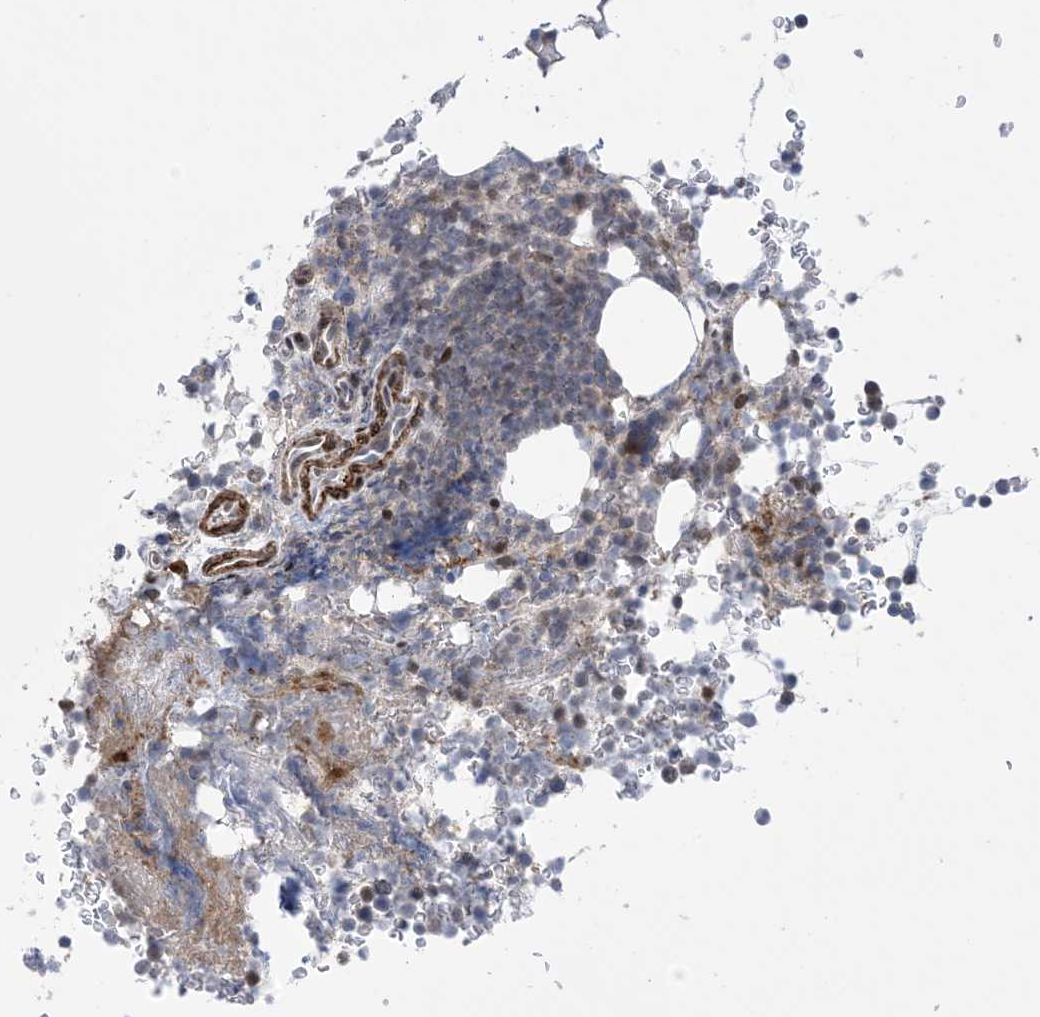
{"staining": {"intensity": "moderate", "quantity": "<25%", "location": "cytoplasmic/membranous"}, "tissue": "bone marrow", "cell_type": "Hematopoietic cells", "image_type": "normal", "snomed": [{"axis": "morphology", "description": "Normal tissue, NOS"}, {"axis": "topography", "description": "Bone marrow"}], "caption": "Immunohistochemistry (DAB) staining of benign human bone marrow exhibits moderate cytoplasmic/membranous protein staining in approximately <25% of hematopoietic cells. The staining was performed using DAB (3,3'-diaminobenzidine), with brown indicating positive protein expression. Nuclei are stained blue with hematoxylin.", "gene": "ZNF8", "patient": {"sex": "male", "age": 58}}